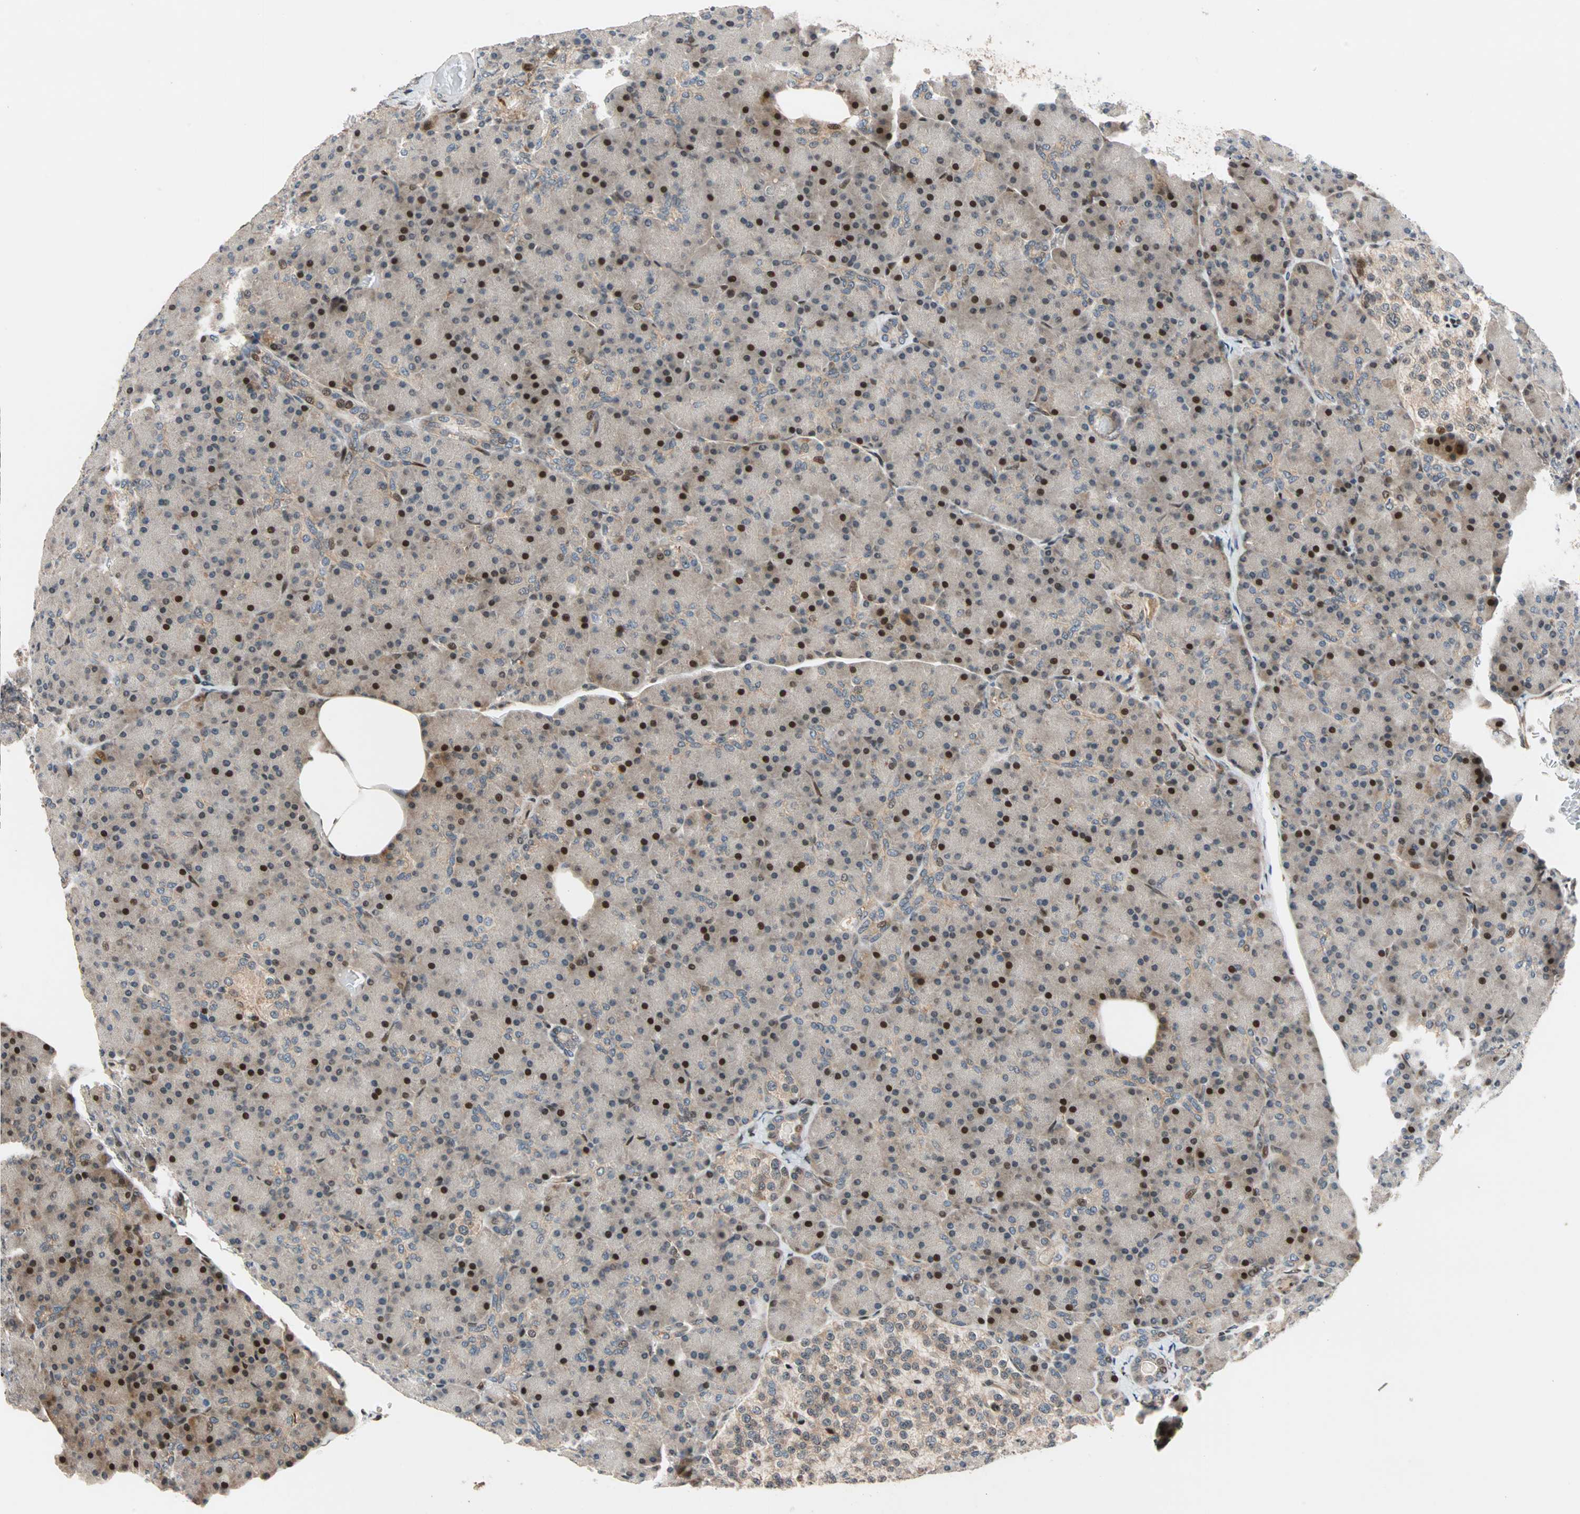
{"staining": {"intensity": "moderate", "quantity": "25%-75%", "location": "cytoplasmic/membranous,nuclear"}, "tissue": "pancreas", "cell_type": "Exocrine glandular cells", "image_type": "normal", "snomed": [{"axis": "morphology", "description": "Normal tissue, NOS"}, {"axis": "topography", "description": "Pancreas"}], "caption": "Moderate cytoplasmic/membranous,nuclear staining is identified in about 25%-75% of exocrine glandular cells in benign pancreas.", "gene": "HECW1", "patient": {"sex": "female", "age": 43}}